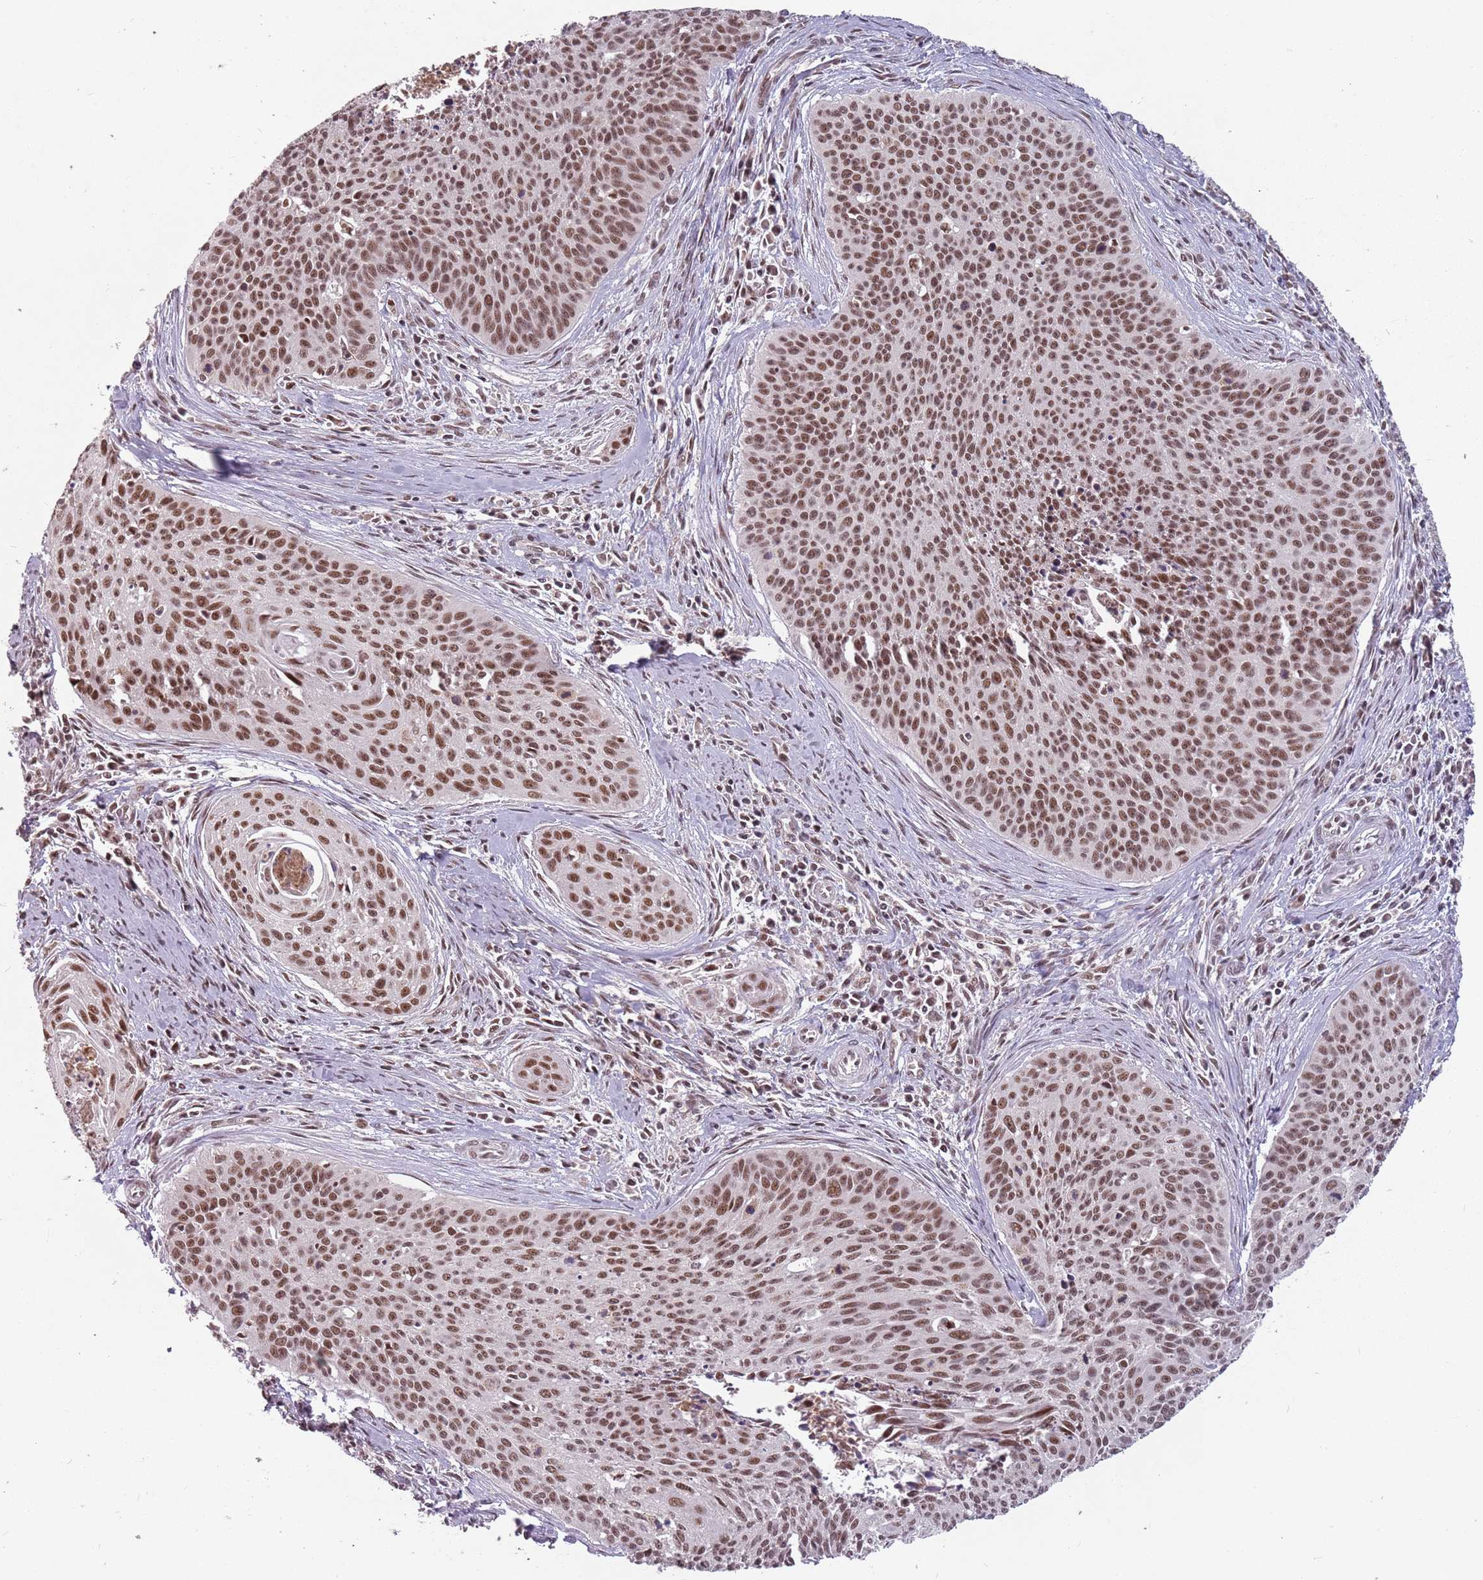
{"staining": {"intensity": "moderate", "quantity": ">75%", "location": "nuclear"}, "tissue": "cervical cancer", "cell_type": "Tumor cells", "image_type": "cancer", "snomed": [{"axis": "morphology", "description": "Squamous cell carcinoma, NOS"}, {"axis": "topography", "description": "Cervix"}], "caption": "This is a photomicrograph of immunohistochemistry (IHC) staining of cervical squamous cell carcinoma, which shows moderate positivity in the nuclear of tumor cells.", "gene": "NCBP1", "patient": {"sex": "female", "age": 55}}